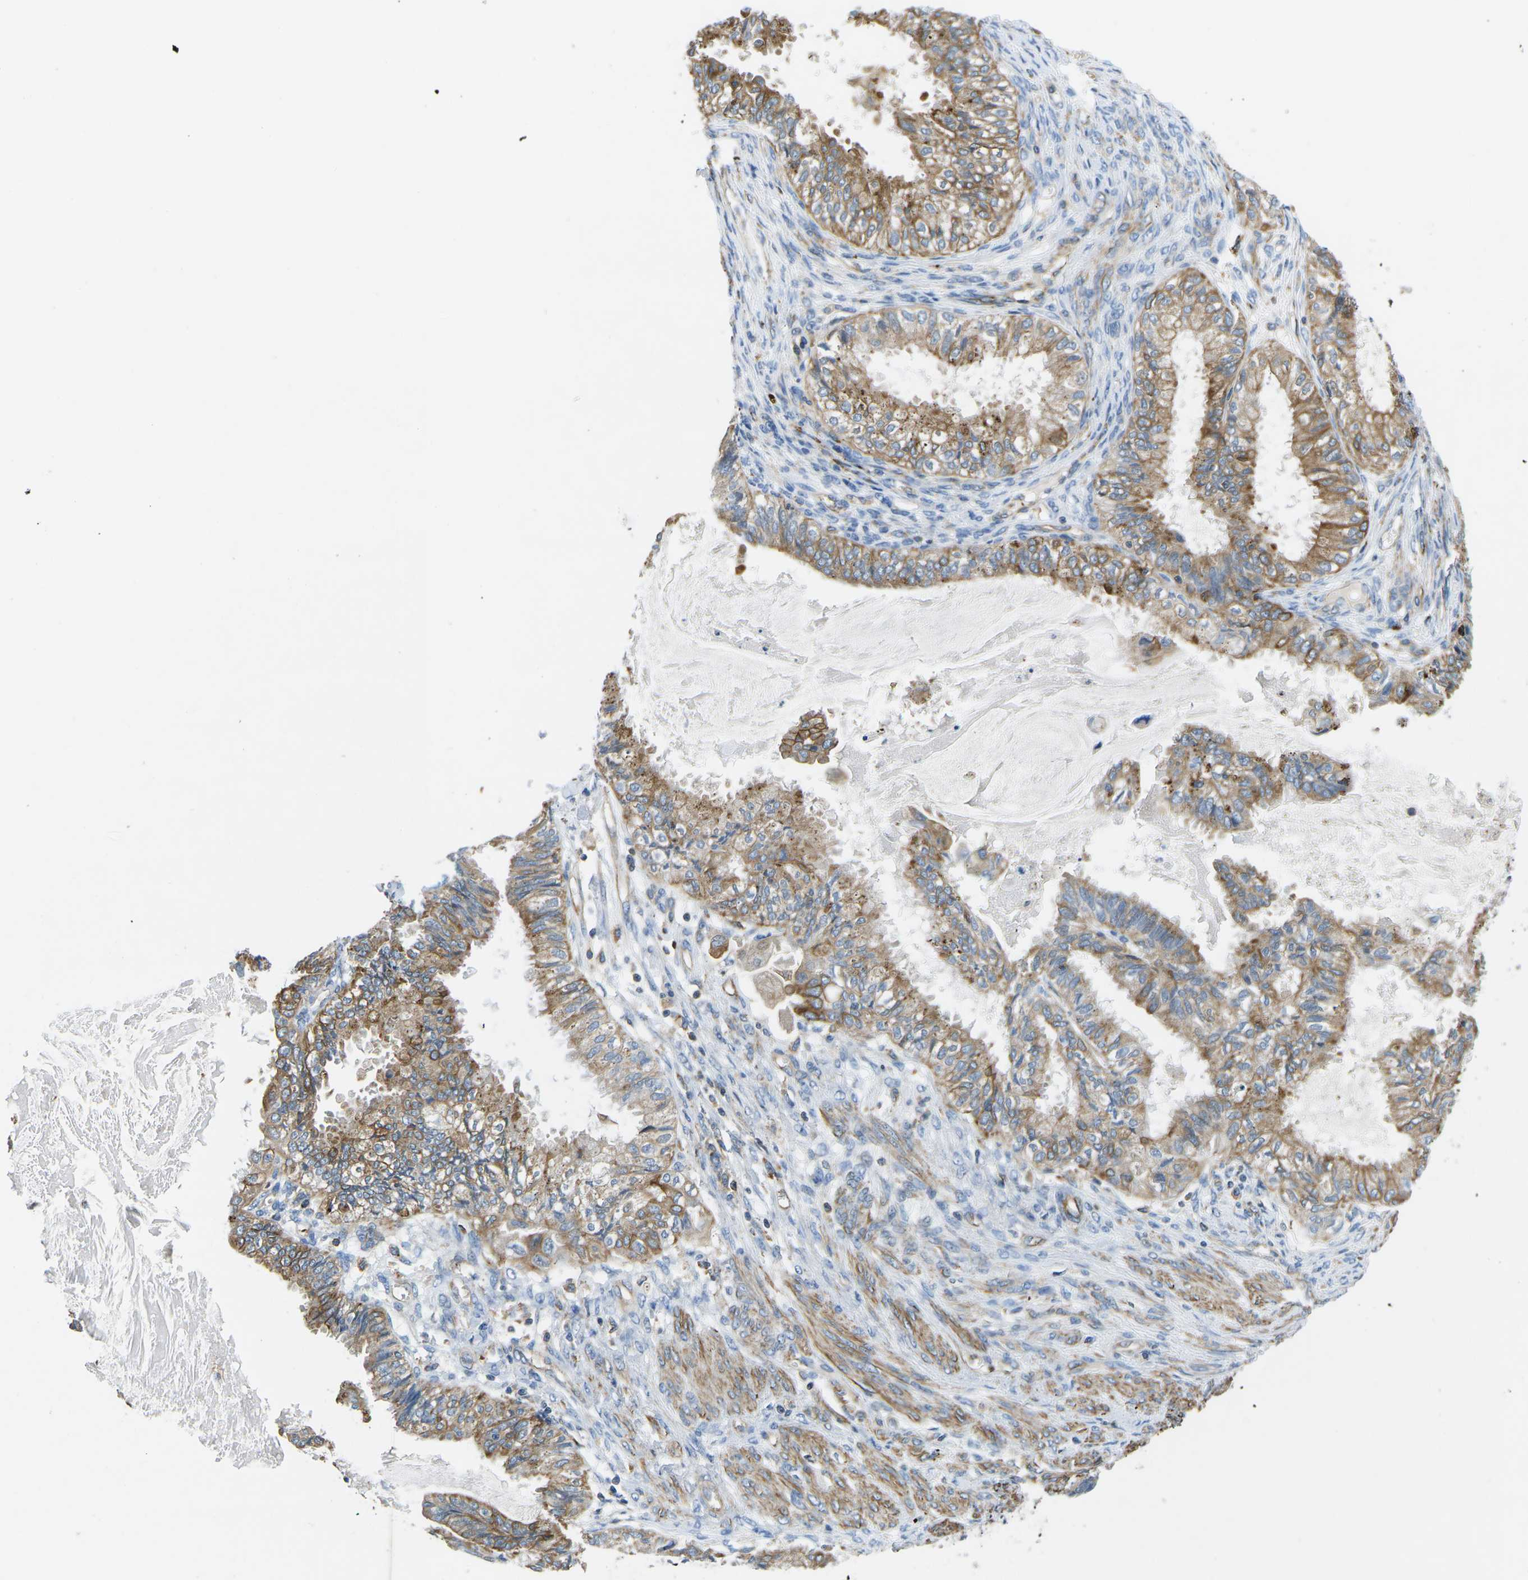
{"staining": {"intensity": "moderate", "quantity": "25%-75%", "location": "cytoplasmic/membranous"}, "tissue": "cervical cancer", "cell_type": "Tumor cells", "image_type": "cancer", "snomed": [{"axis": "morphology", "description": "Normal tissue, NOS"}, {"axis": "morphology", "description": "Adenocarcinoma, NOS"}, {"axis": "topography", "description": "Cervix"}, {"axis": "topography", "description": "Endometrium"}], "caption": "Immunohistochemical staining of cervical adenocarcinoma demonstrates medium levels of moderate cytoplasmic/membranous staining in approximately 25%-75% of tumor cells.", "gene": "KCNJ15", "patient": {"sex": "female", "age": 86}}